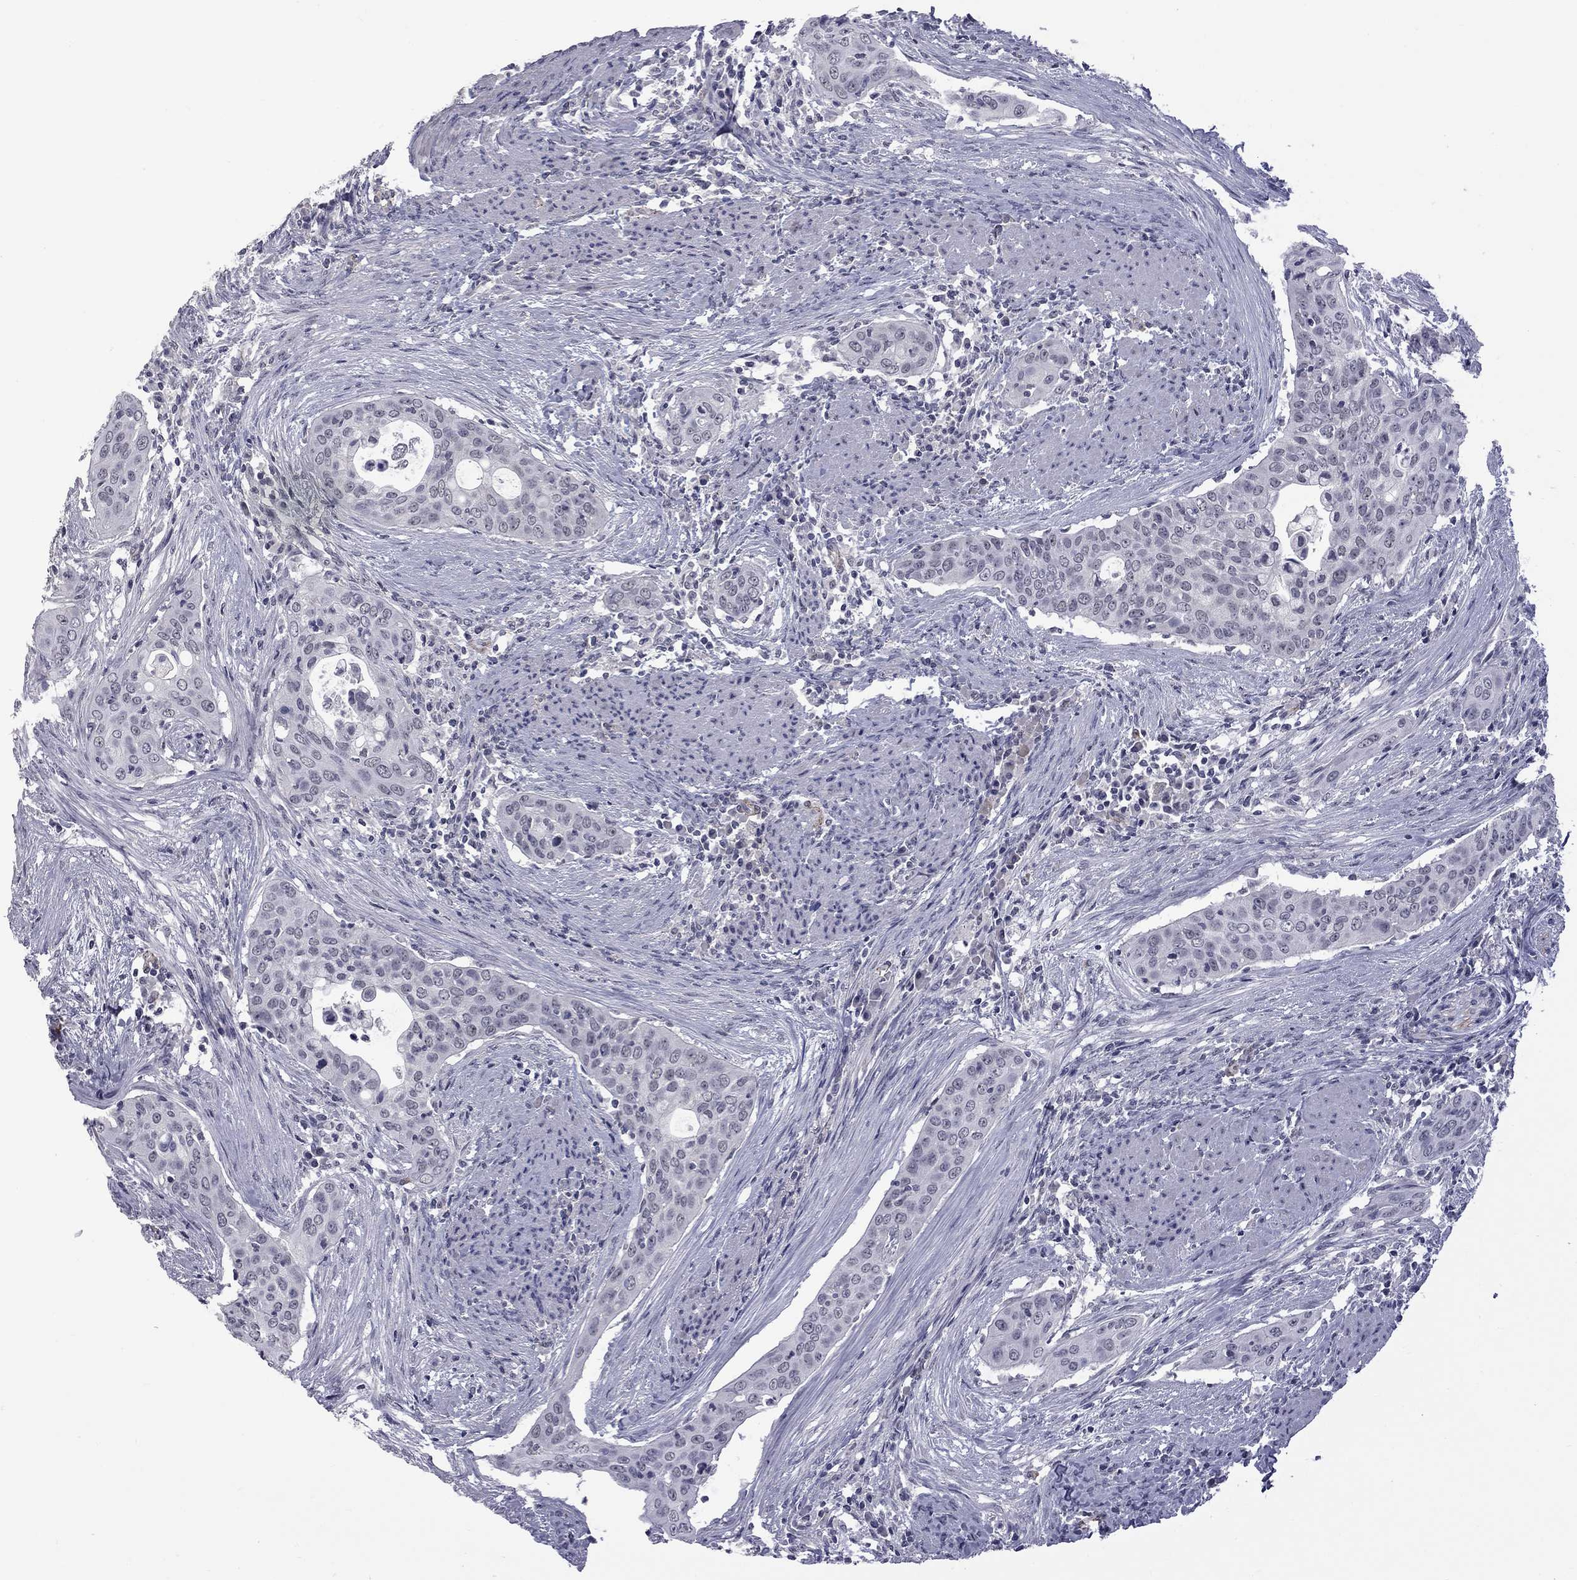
{"staining": {"intensity": "negative", "quantity": "none", "location": "none"}, "tissue": "urothelial cancer", "cell_type": "Tumor cells", "image_type": "cancer", "snomed": [{"axis": "morphology", "description": "Urothelial carcinoma, High grade"}, {"axis": "topography", "description": "Urinary bladder"}], "caption": "There is no significant positivity in tumor cells of urothelial cancer. (Immunohistochemistry, brightfield microscopy, high magnification).", "gene": "GSG1L", "patient": {"sex": "male", "age": 82}}